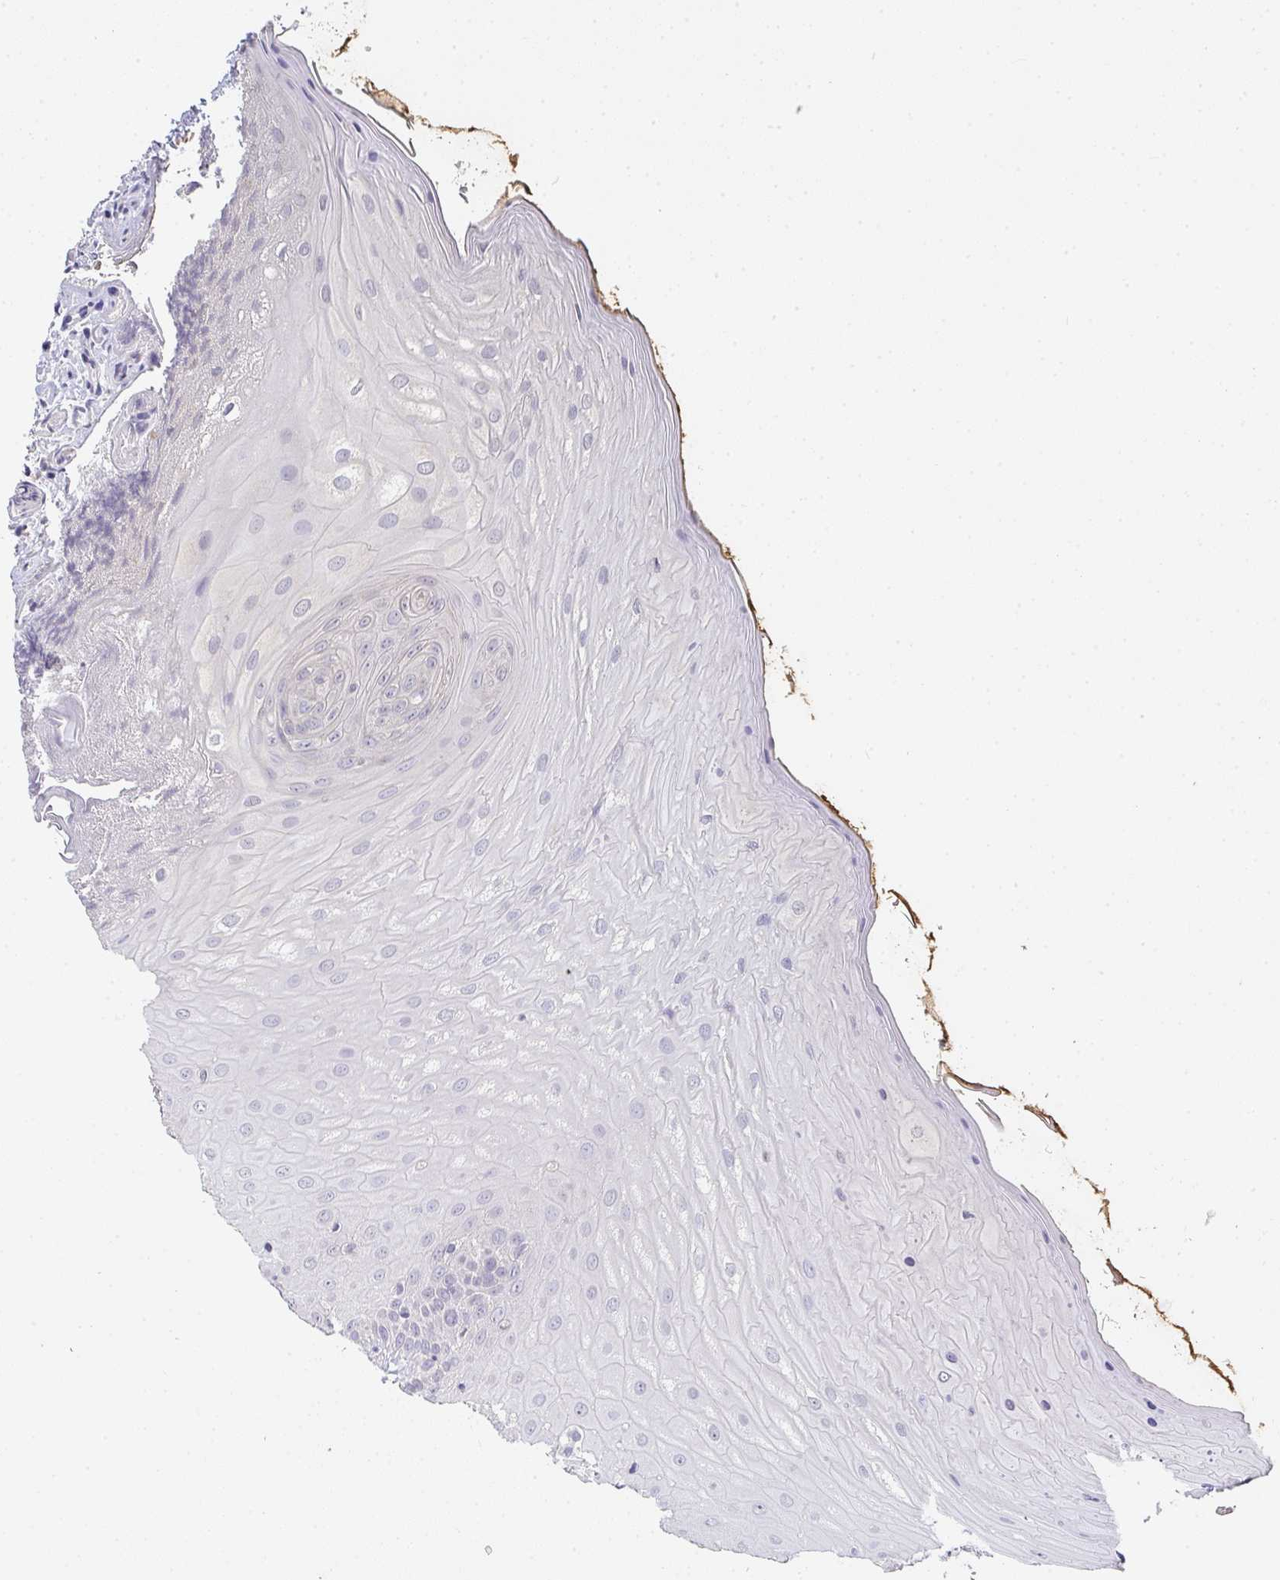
{"staining": {"intensity": "strong", "quantity": "<25%", "location": "cytoplasmic/membranous"}, "tissue": "oral mucosa", "cell_type": "Squamous epithelial cells", "image_type": "normal", "snomed": [{"axis": "morphology", "description": "Normal tissue, NOS"}, {"axis": "topography", "description": "Oral tissue"}, {"axis": "topography", "description": "Tounge, NOS"}, {"axis": "topography", "description": "Head-Neck"}], "caption": "Protein expression analysis of benign human oral mucosa reveals strong cytoplasmic/membranous staining in about <25% of squamous epithelial cells.", "gene": "TMEM219", "patient": {"sex": "female", "age": 84}}